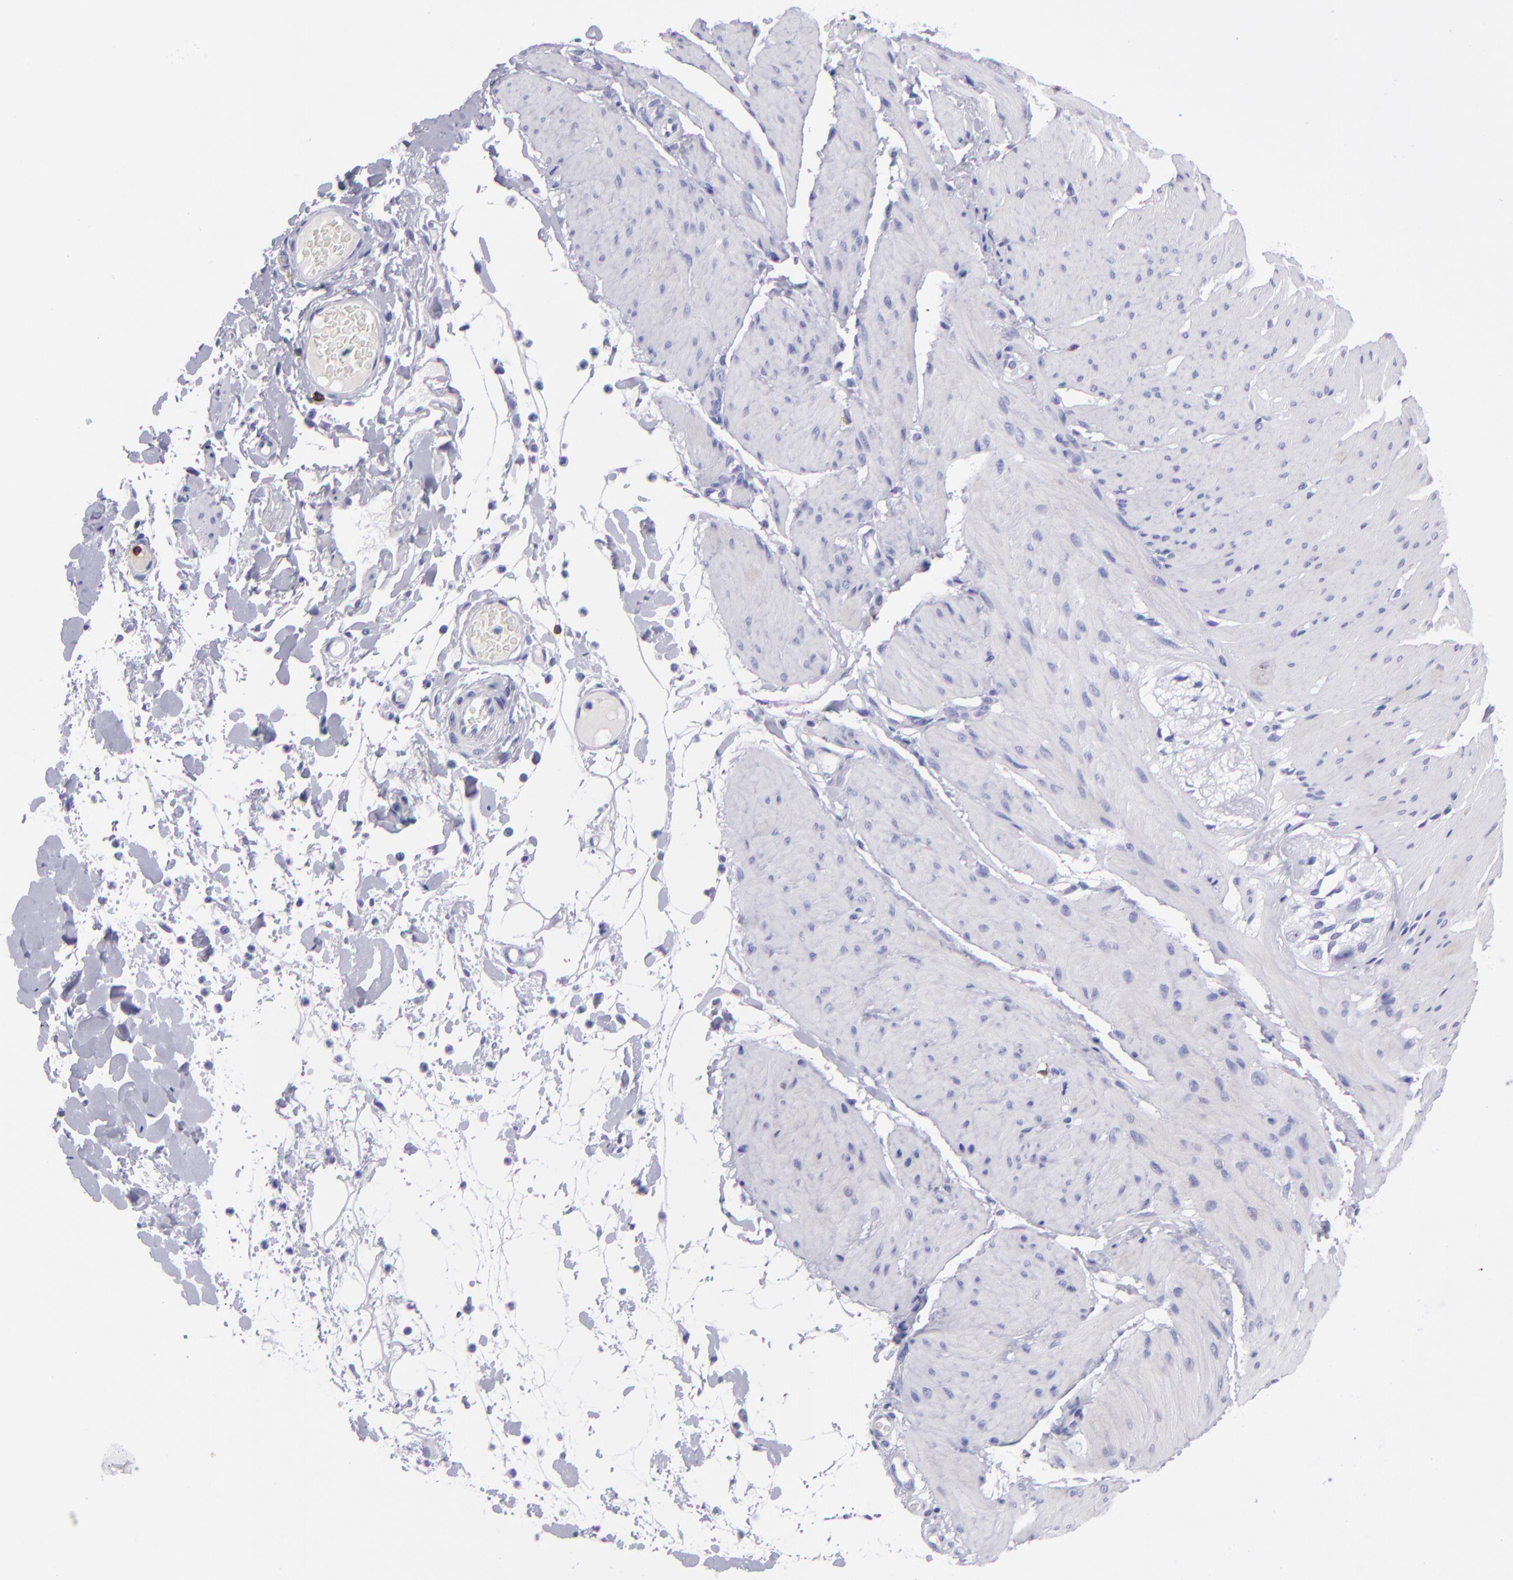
{"staining": {"intensity": "negative", "quantity": "none", "location": "none"}, "tissue": "smooth muscle", "cell_type": "Smooth muscle cells", "image_type": "normal", "snomed": [{"axis": "morphology", "description": "Normal tissue, NOS"}, {"axis": "topography", "description": "Smooth muscle"}, {"axis": "topography", "description": "Colon"}], "caption": "Unremarkable smooth muscle was stained to show a protein in brown. There is no significant staining in smooth muscle cells. Nuclei are stained in blue.", "gene": "CD6", "patient": {"sex": "male", "age": 67}}